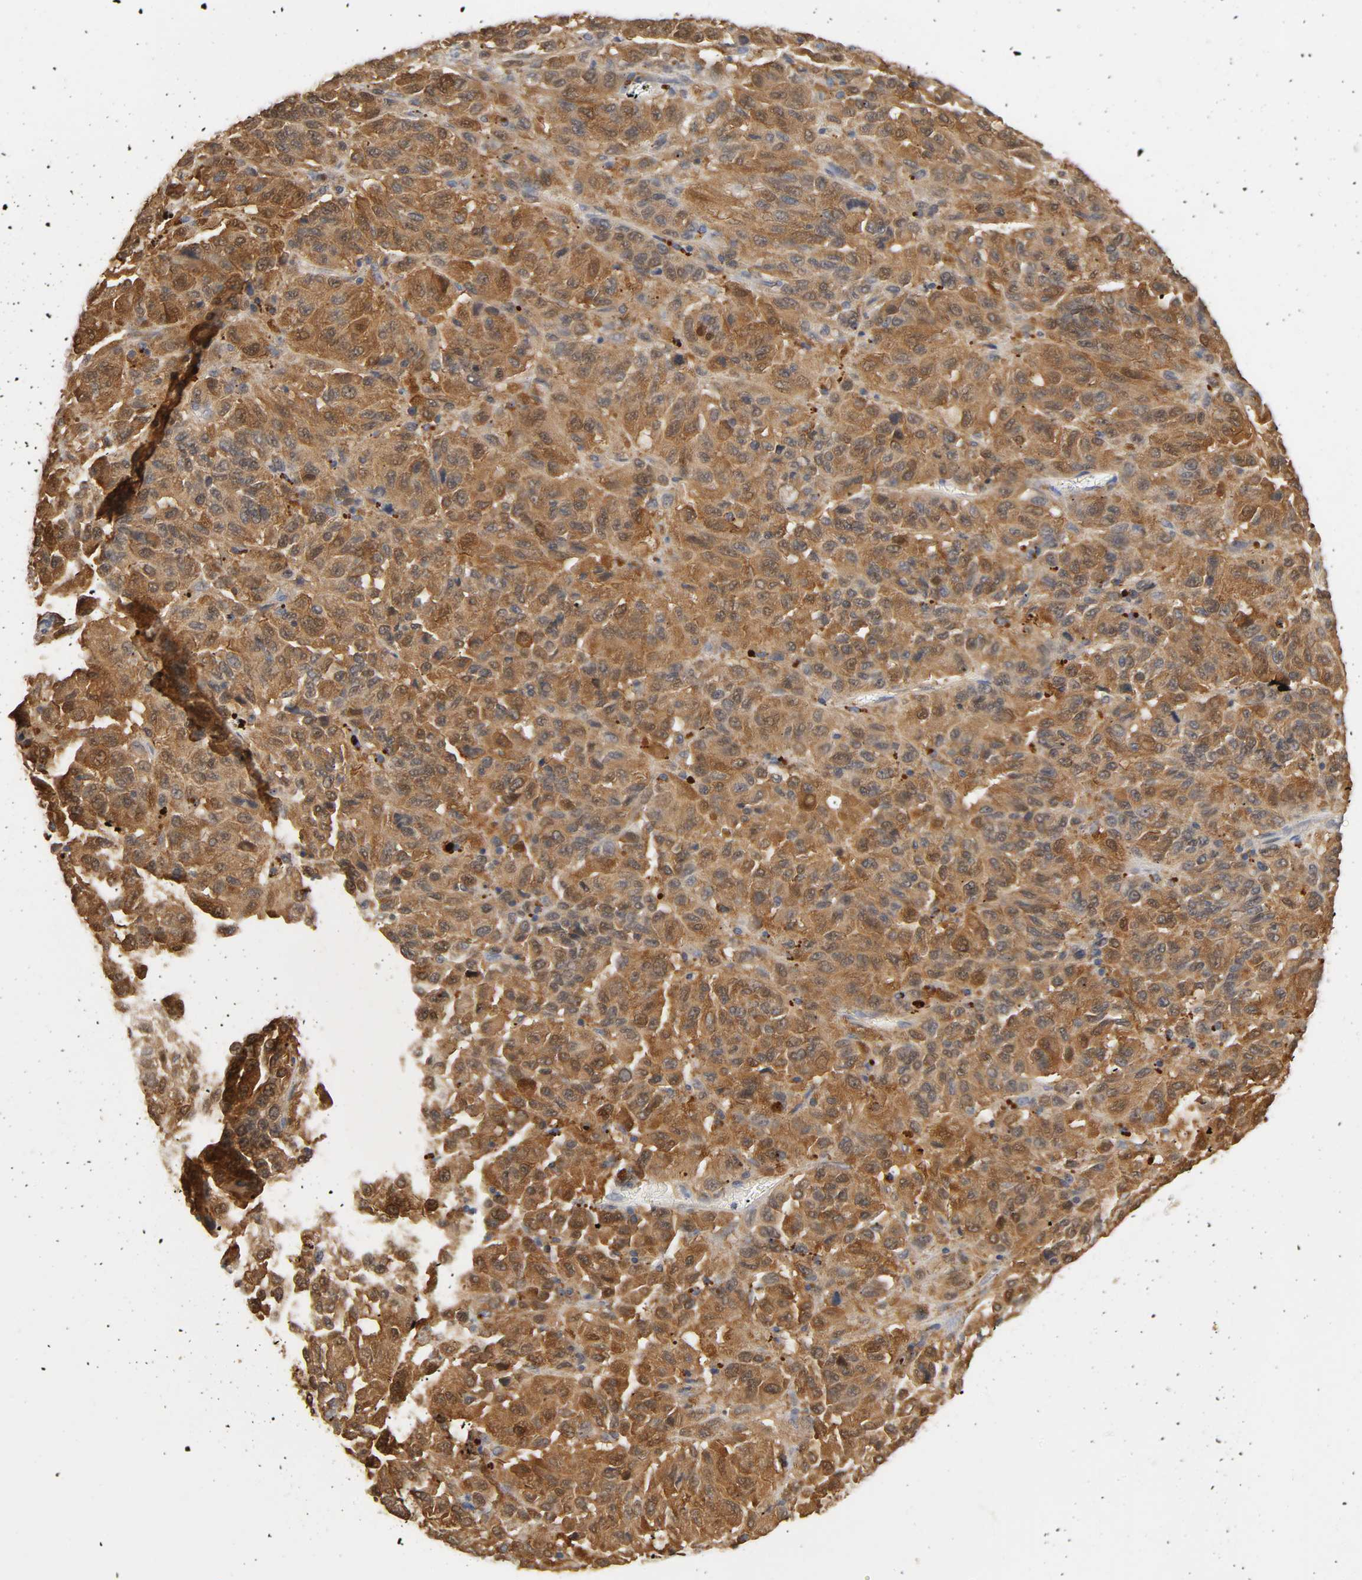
{"staining": {"intensity": "strong", "quantity": ">75%", "location": "cytoplasmic/membranous"}, "tissue": "melanoma", "cell_type": "Tumor cells", "image_type": "cancer", "snomed": [{"axis": "morphology", "description": "Malignant melanoma, Metastatic site"}, {"axis": "topography", "description": "Lung"}], "caption": "Protein staining of melanoma tissue shows strong cytoplasmic/membranous staining in about >75% of tumor cells. (Stains: DAB in brown, nuclei in blue, Microscopy: brightfield microscopy at high magnification).", "gene": "MIF", "patient": {"sex": "male", "age": 64}}